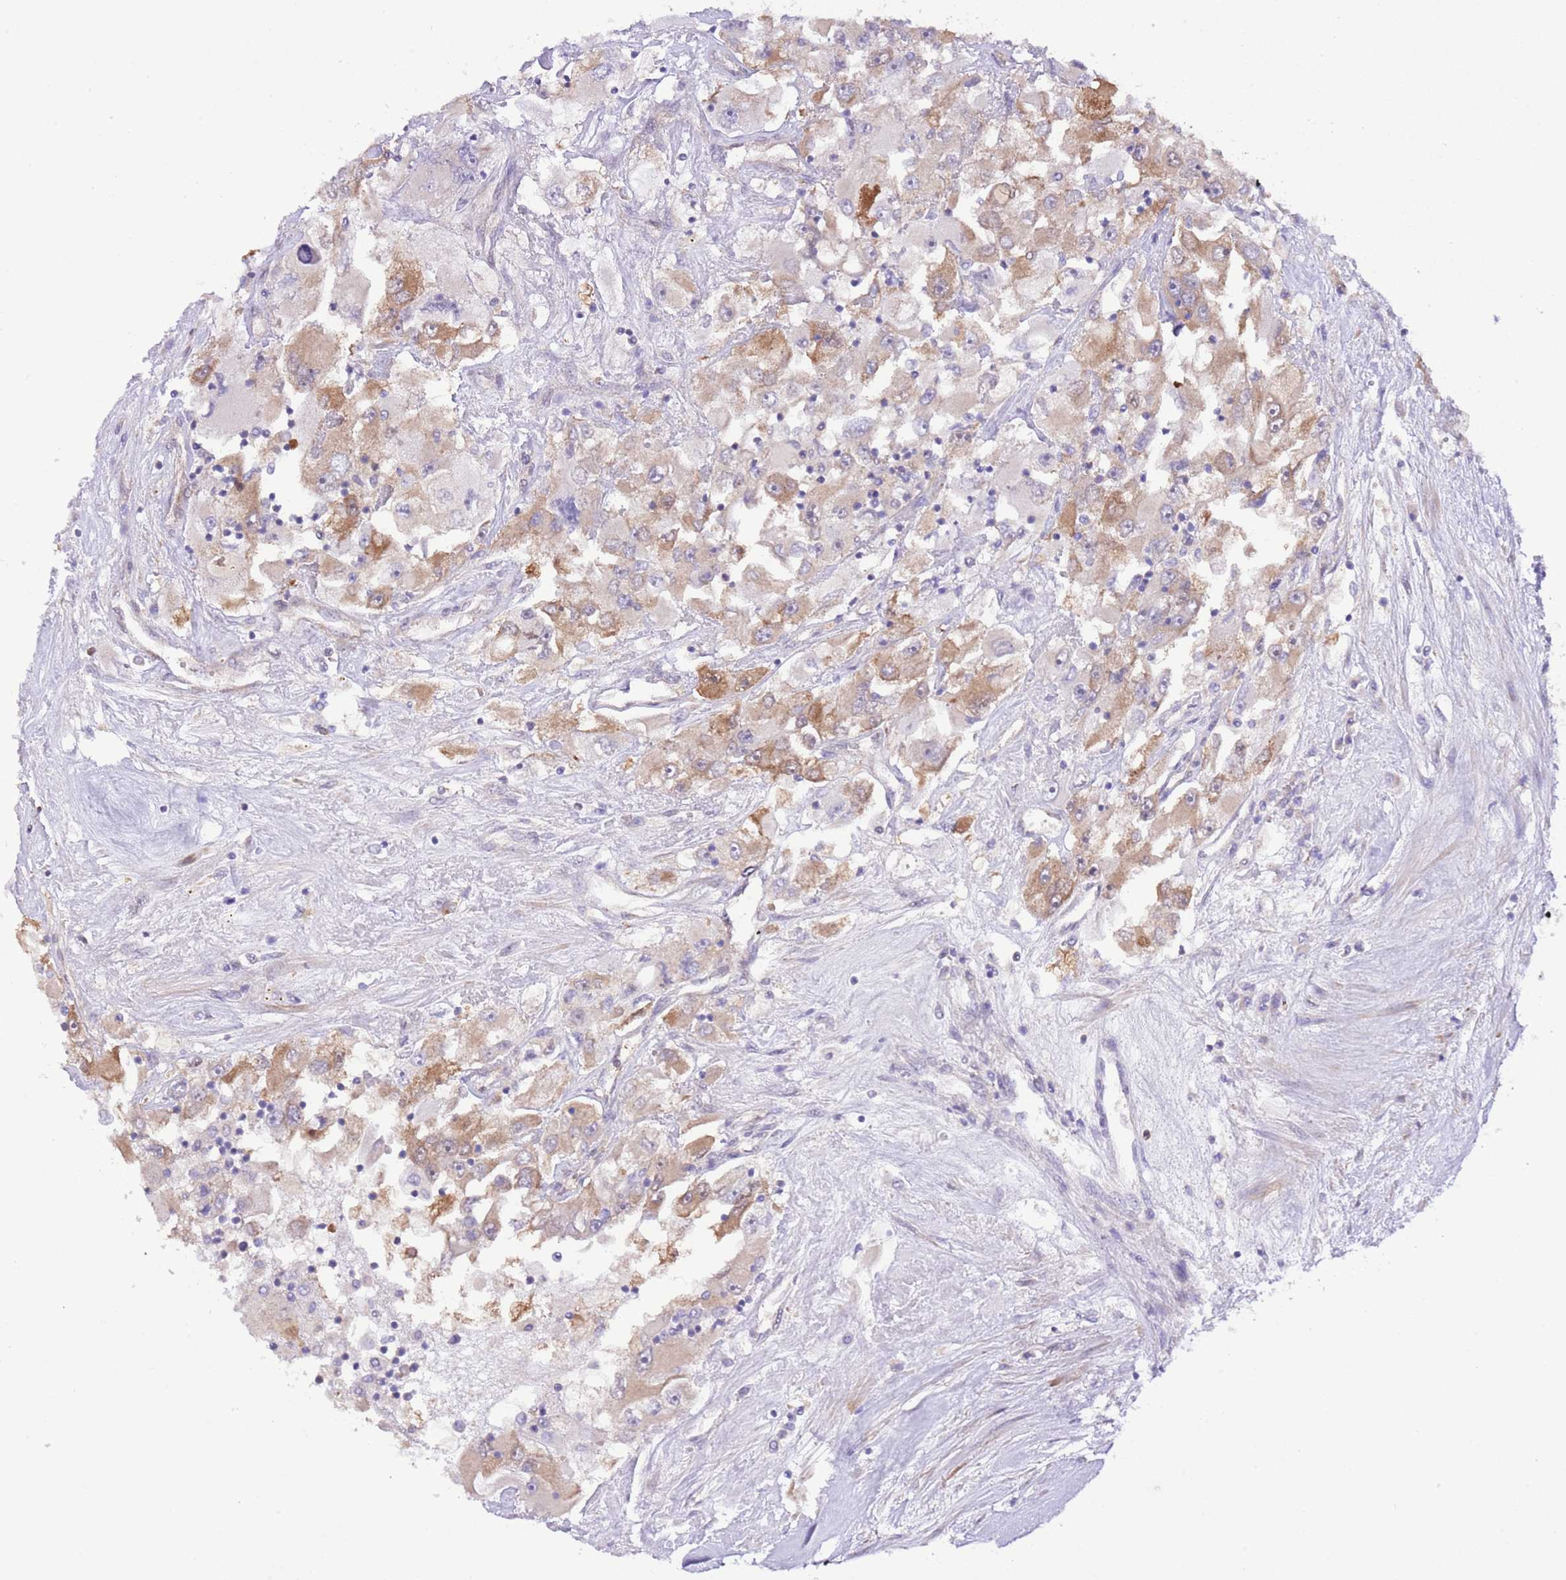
{"staining": {"intensity": "moderate", "quantity": "<25%", "location": "cytoplasmic/membranous"}, "tissue": "renal cancer", "cell_type": "Tumor cells", "image_type": "cancer", "snomed": [{"axis": "morphology", "description": "Adenocarcinoma, NOS"}, {"axis": "topography", "description": "Kidney"}], "caption": "Immunohistochemistry (DAB) staining of renal cancer exhibits moderate cytoplasmic/membranous protein positivity in about <25% of tumor cells. (DAB IHC with brightfield microscopy, high magnification).", "gene": "PRR32", "patient": {"sex": "female", "age": 52}}